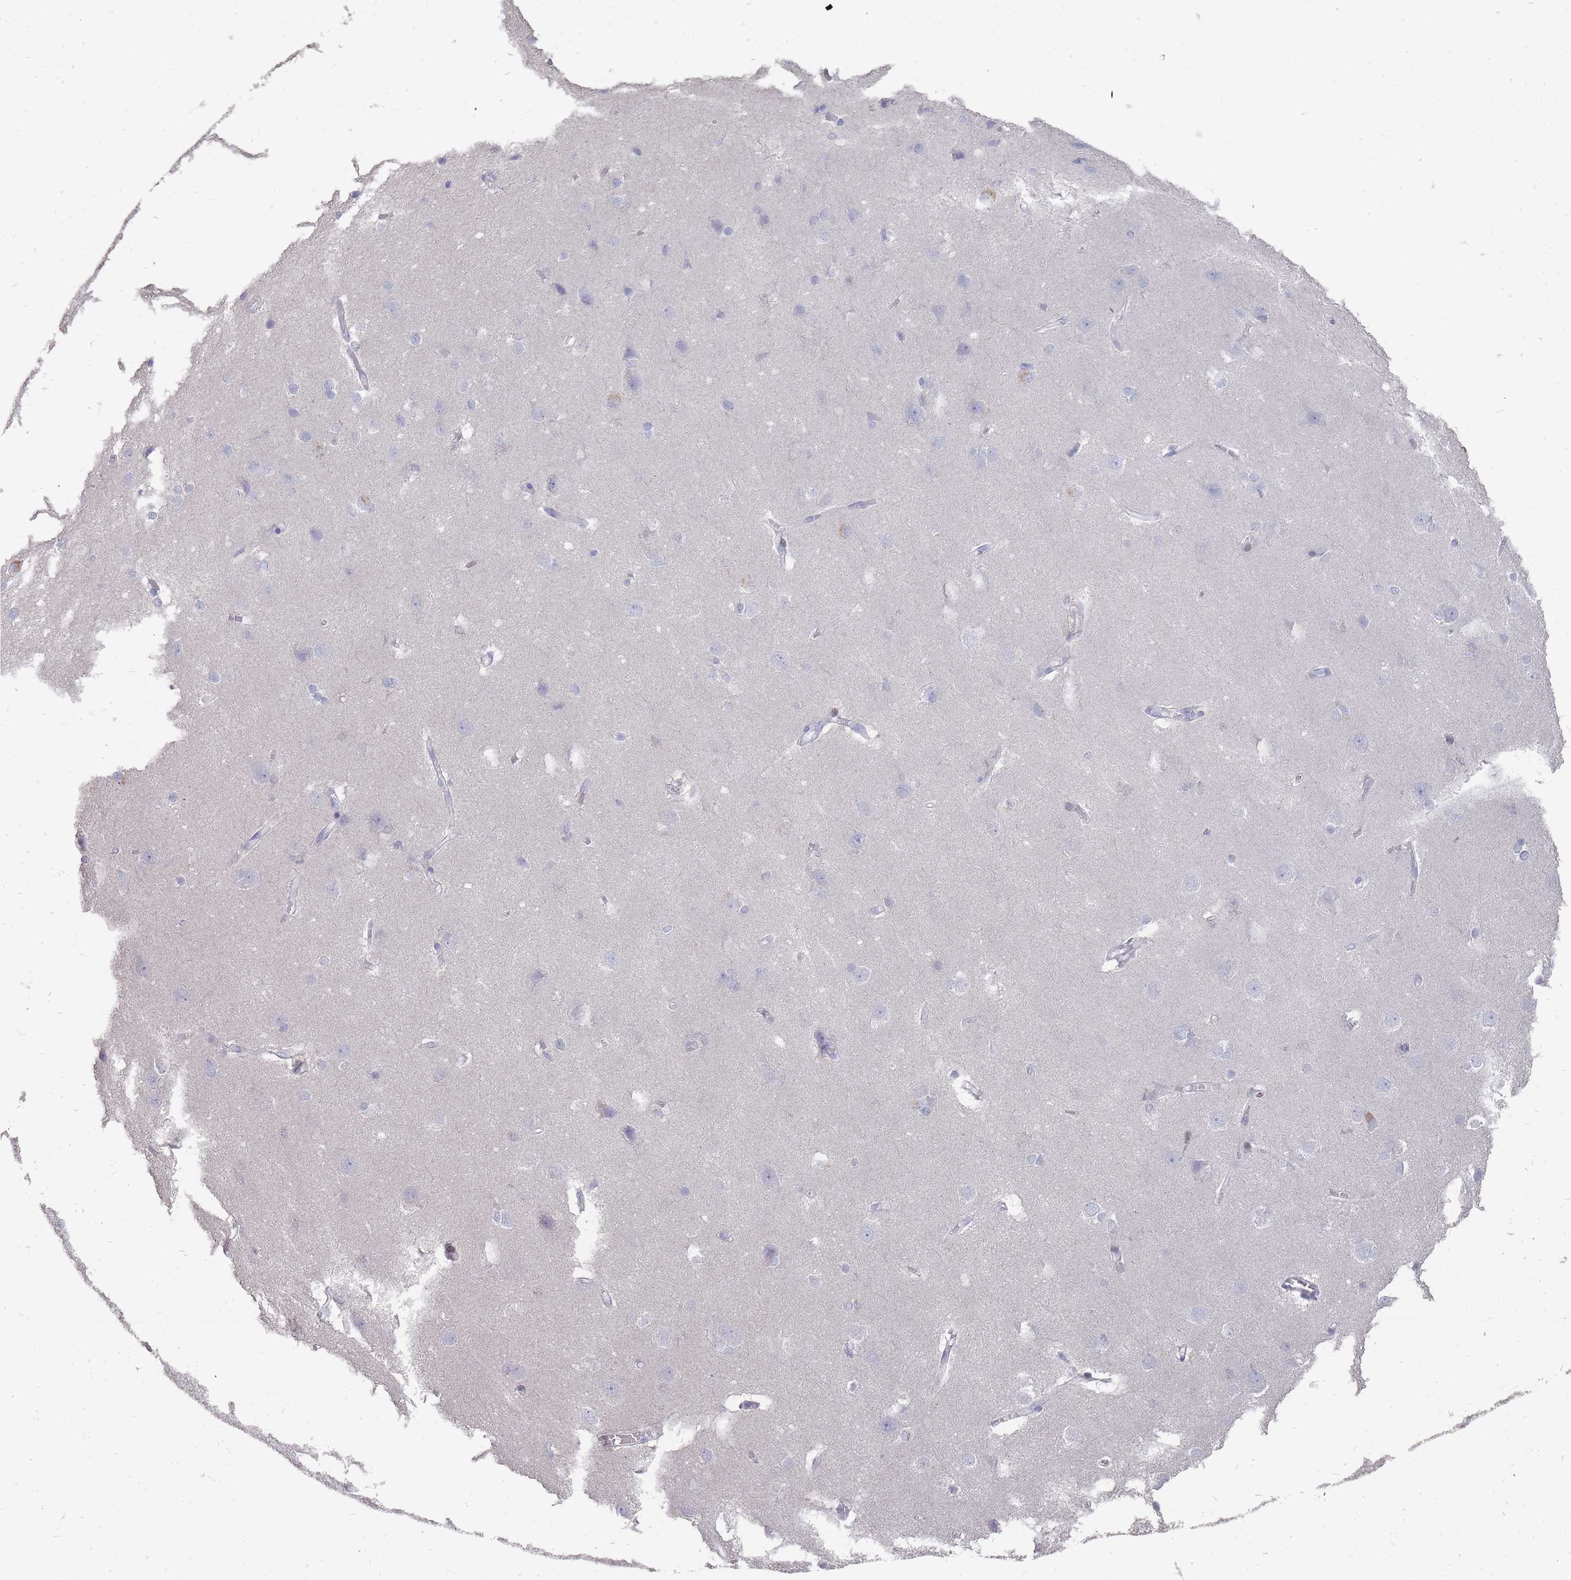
{"staining": {"intensity": "negative", "quantity": "none", "location": "none"}, "tissue": "cerebral cortex", "cell_type": "Endothelial cells", "image_type": "normal", "snomed": [{"axis": "morphology", "description": "Normal tissue, NOS"}, {"axis": "topography", "description": "Cerebral cortex"}], "caption": "Protein analysis of unremarkable cerebral cortex displays no significant expression in endothelial cells.", "gene": "OTULINL", "patient": {"sex": "male", "age": 37}}